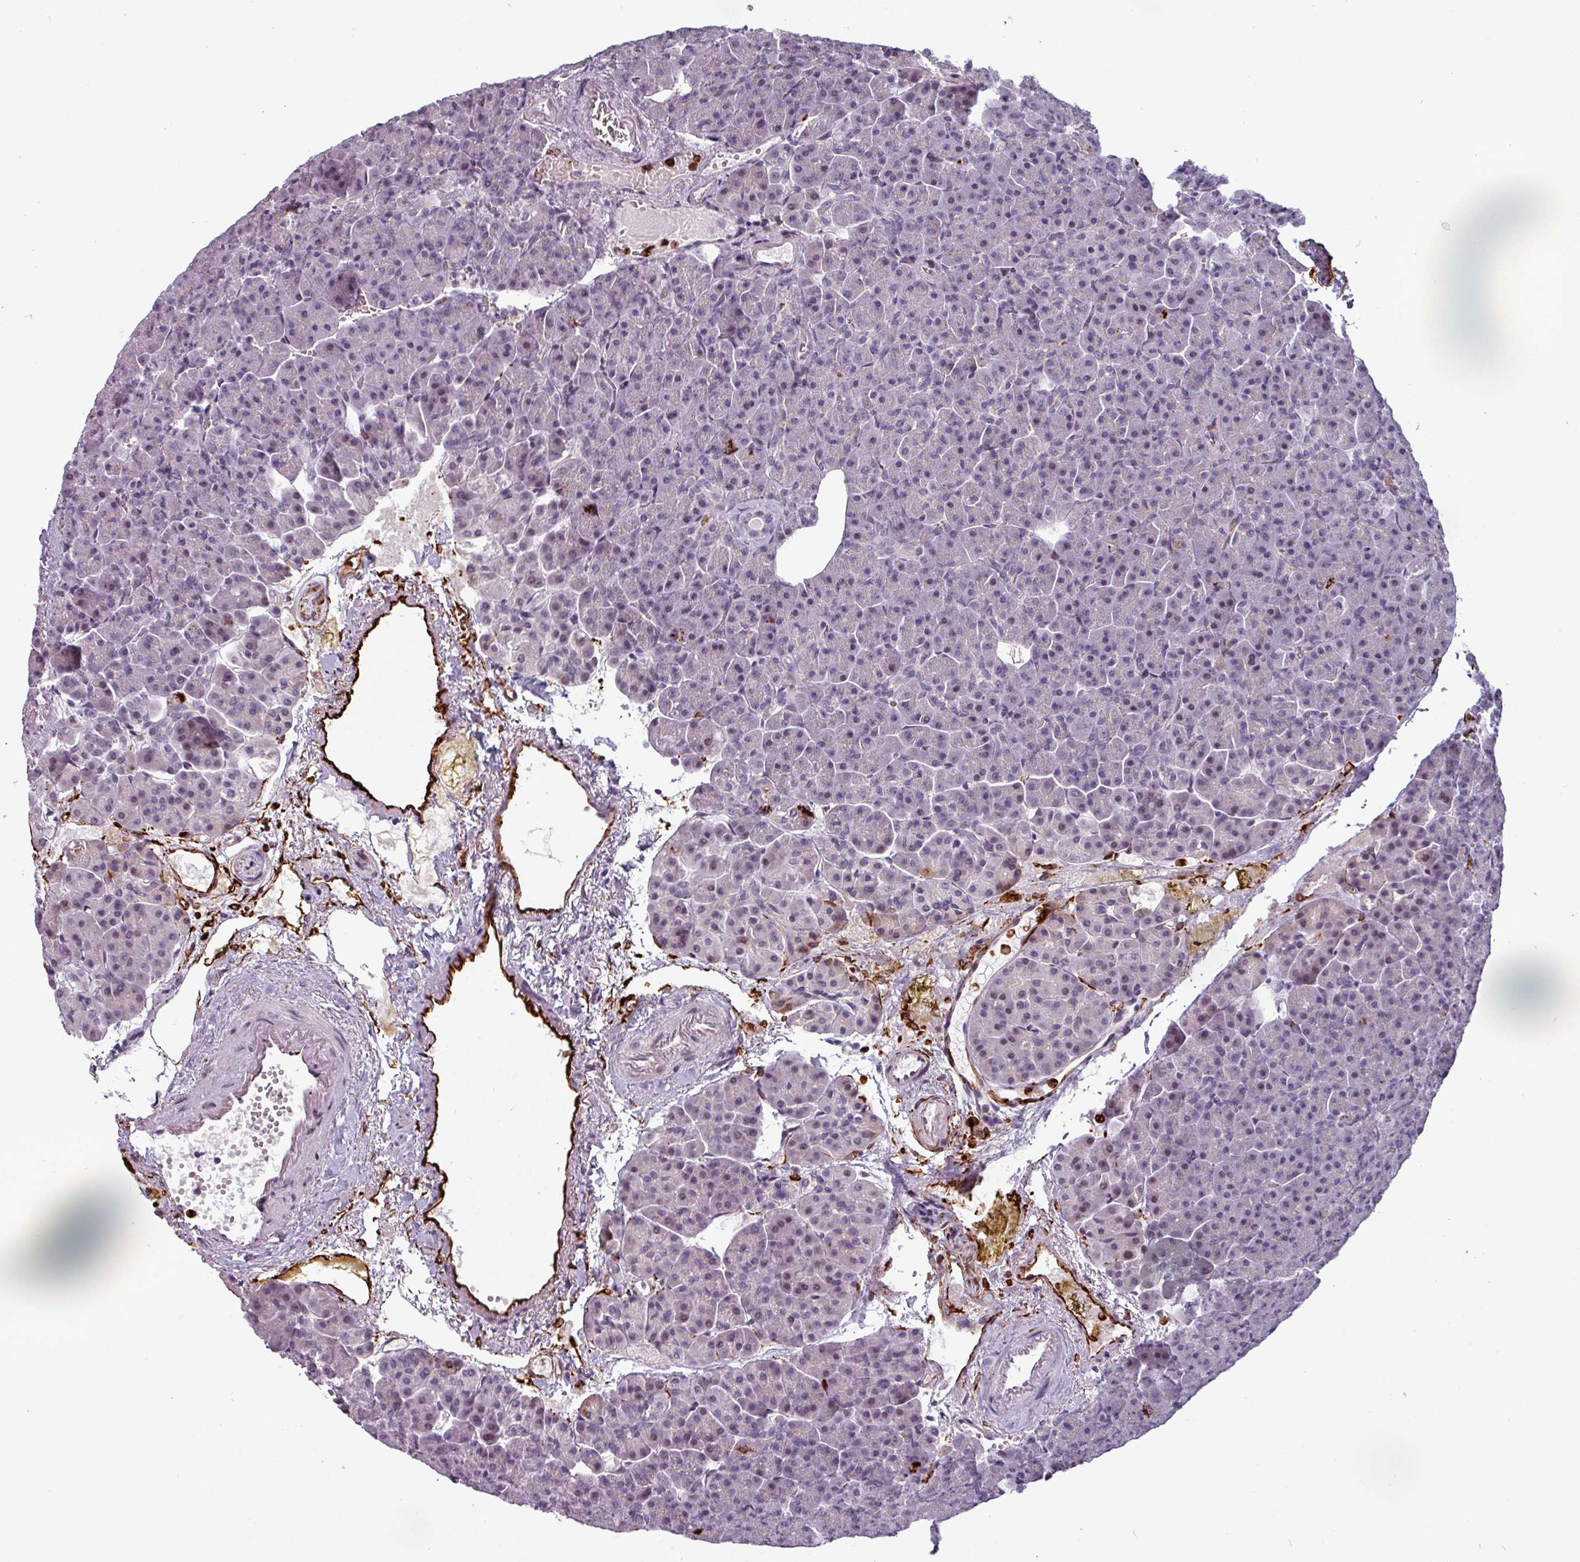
{"staining": {"intensity": "negative", "quantity": "none", "location": "none"}, "tissue": "pancreas", "cell_type": "Exocrine glandular cells", "image_type": "normal", "snomed": [{"axis": "morphology", "description": "Normal tissue, NOS"}, {"axis": "topography", "description": "Pancreas"}], "caption": "The micrograph demonstrates no significant expression in exocrine glandular cells of pancreas.", "gene": "TMEFF1", "patient": {"sex": "female", "age": 74}}